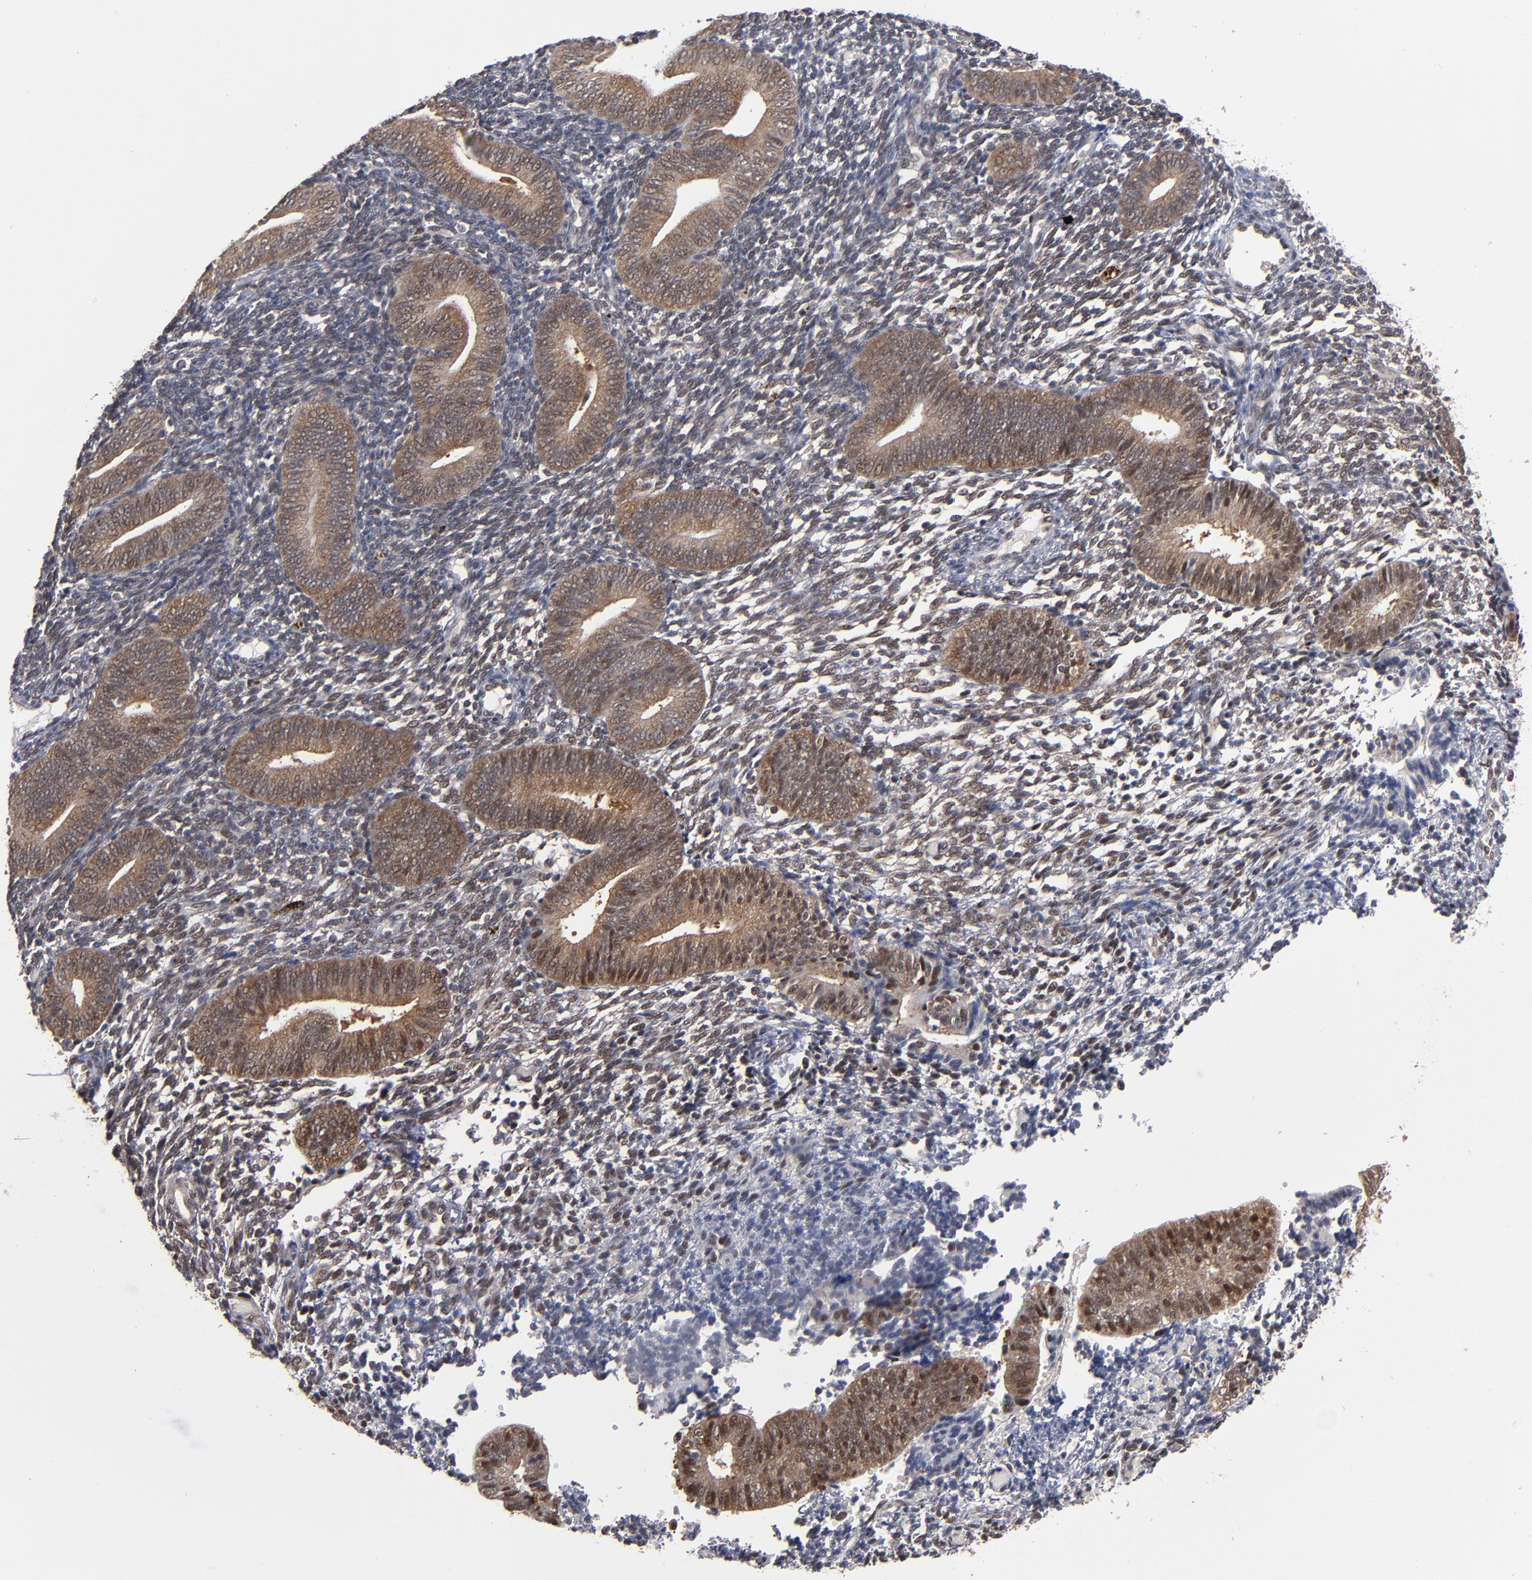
{"staining": {"intensity": "weak", "quantity": ">75%", "location": "nuclear"}, "tissue": "endometrium", "cell_type": "Cells in endometrial stroma", "image_type": "normal", "snomed": [{"axis": "morphology", "description": "Normal tissue, NOS"}, {"axis": "topography", "description": "Uterus"}, {"axis": "topography", "description": "Endometrium"}], "caption": "Brown immunohistochemical staining in unremarkable human endometrium demonstrates weak nuclear expression in about >75% of cells in endometrial stroma. (Brightfield microscopy of DAB IHC at high magnification).", "gene": "HUWE1", "patient": {"sex": "female", "age": 33}}